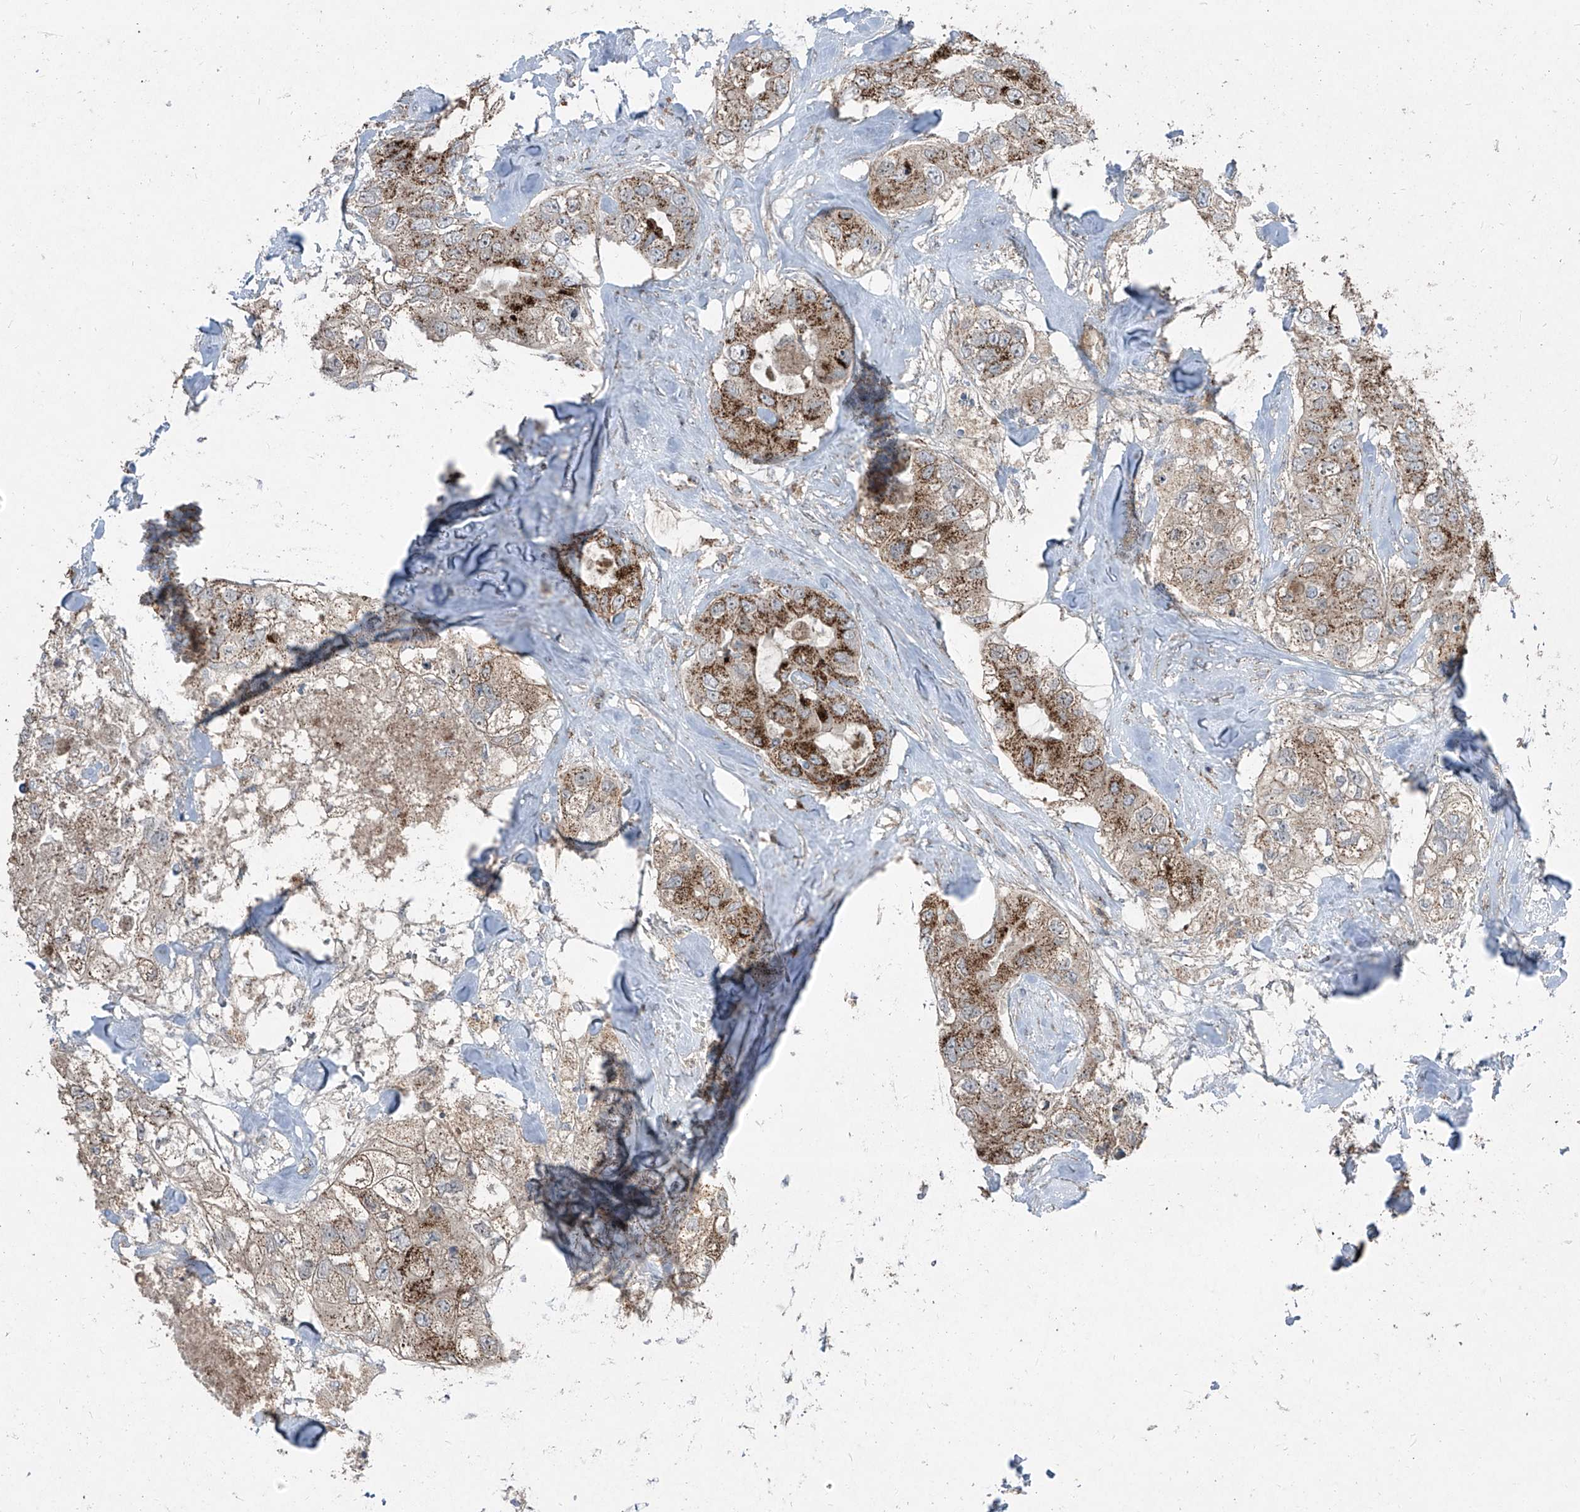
{"staining": {"intensity": "strong", "quantity": ">75%", "location": "cytoplasmic/membranous"}, "tissue": "breast cancer", "cell_type": "Tumor cells", "image_type": "cancer", "snomed": [{"axis": "morphology", "description": "Duct carcinoma"}, {"axis": "topography", "description": "Breast"}], "caption": "An image of infiltrating ductal carcinoma (breast) stained for a protein shows strong cytoplasmic/membranous brown staining in tumor cells.", "gene": "ABCD3", "patient": {"sex": "female", "age": 62}}